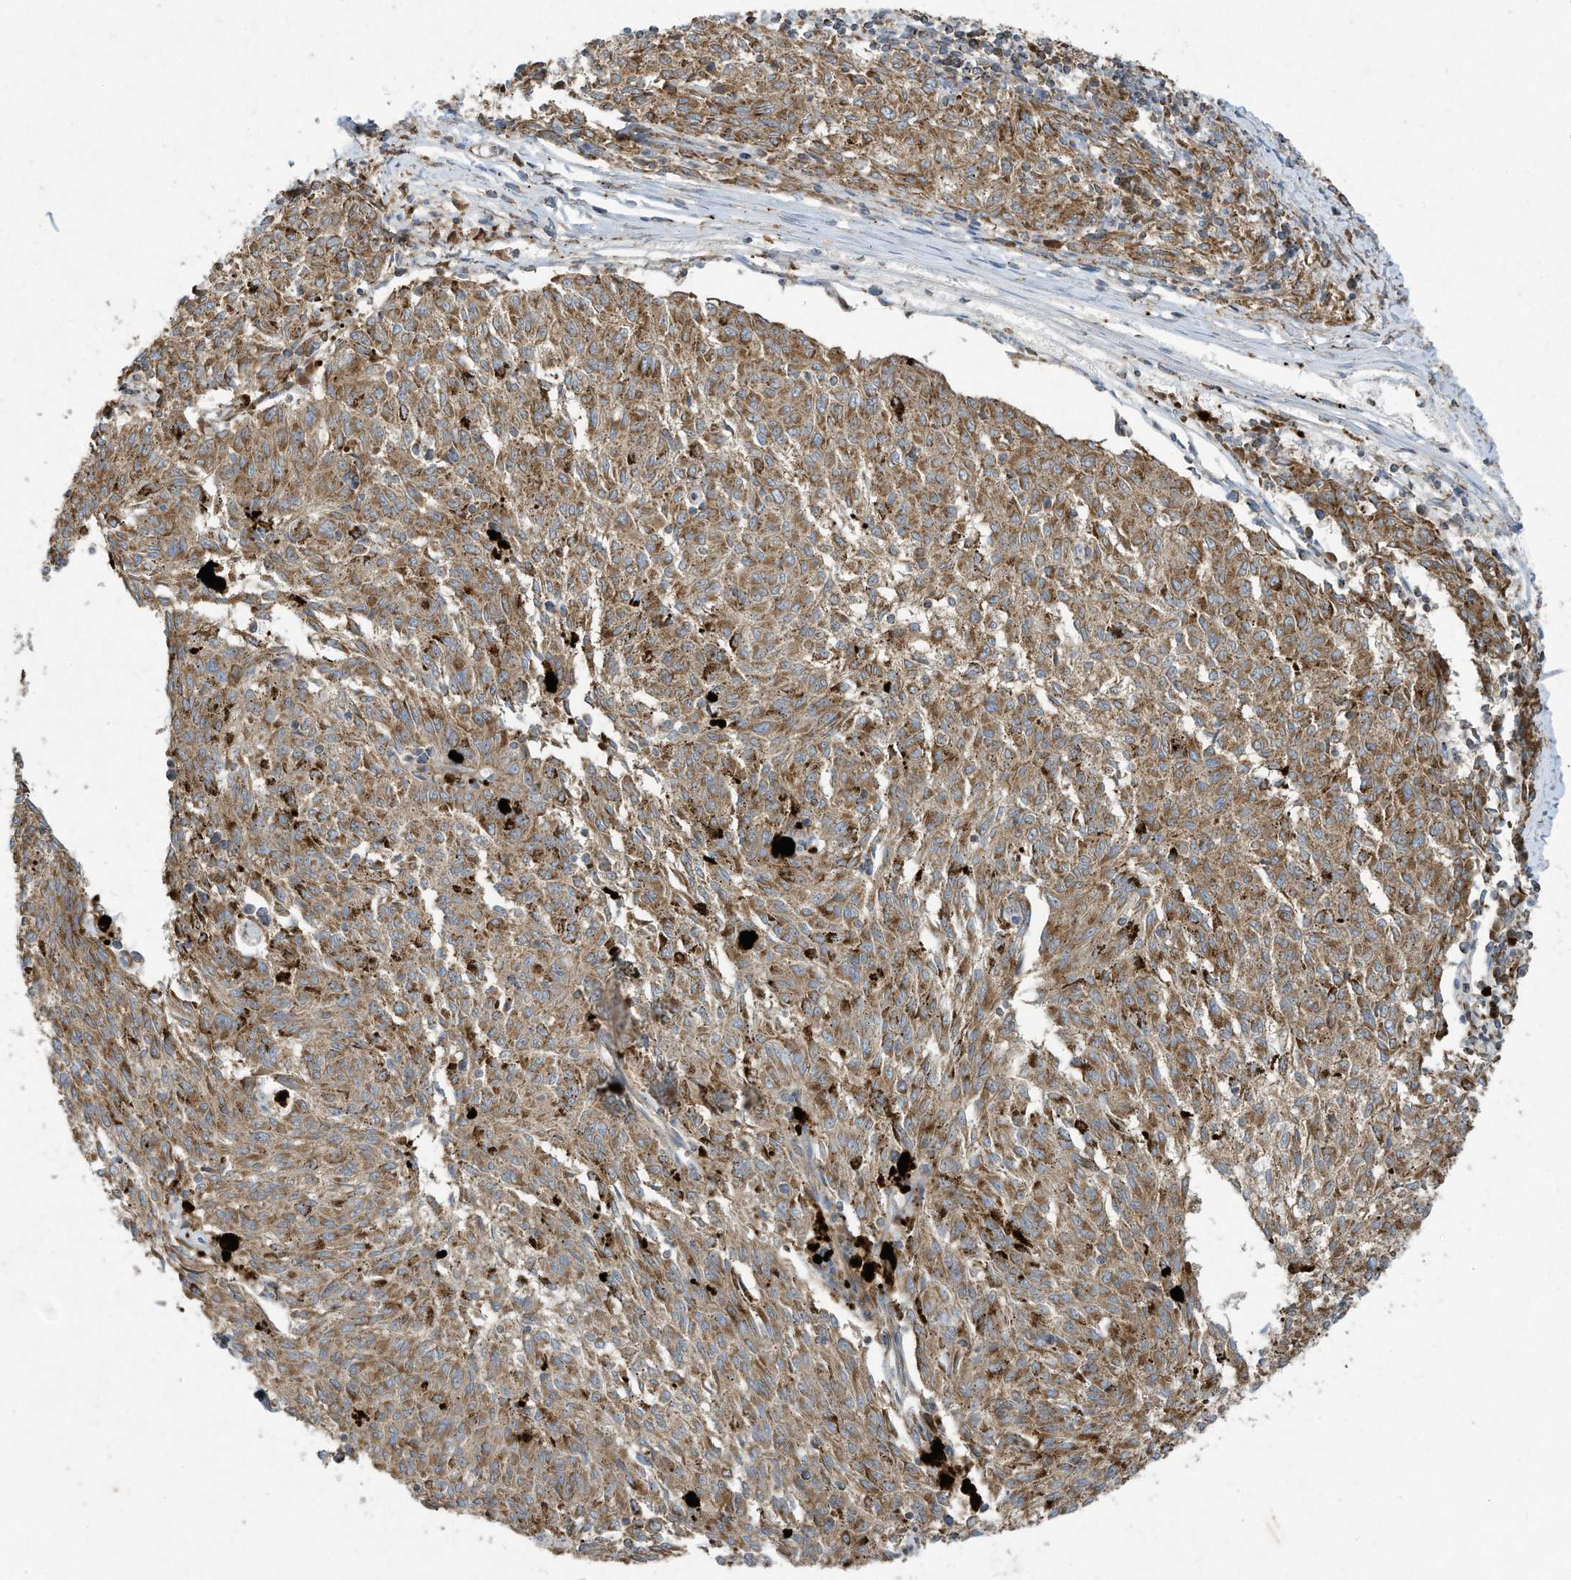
{"staining": {"intensity": "moderate", "quantity": ">75%", "location": "cytoplasmic/membranous"}, "tissue": "melanoma", "cell_type": "Tumor cells", "image_type": "cancer", "snomed": [{"axis": "morphology", "description": "Malignant melanoma, NOS"}, {"axis": "topography", "description": "Skin"}], "caption": "Melanoma was stained to show a protein in brown. There is medium levels of moderate cytoplasmic/membranous positivity in about >75% of tumor cells.", "gene": "SYNJ2", "patient": {"sex": "female", "age": 72}}